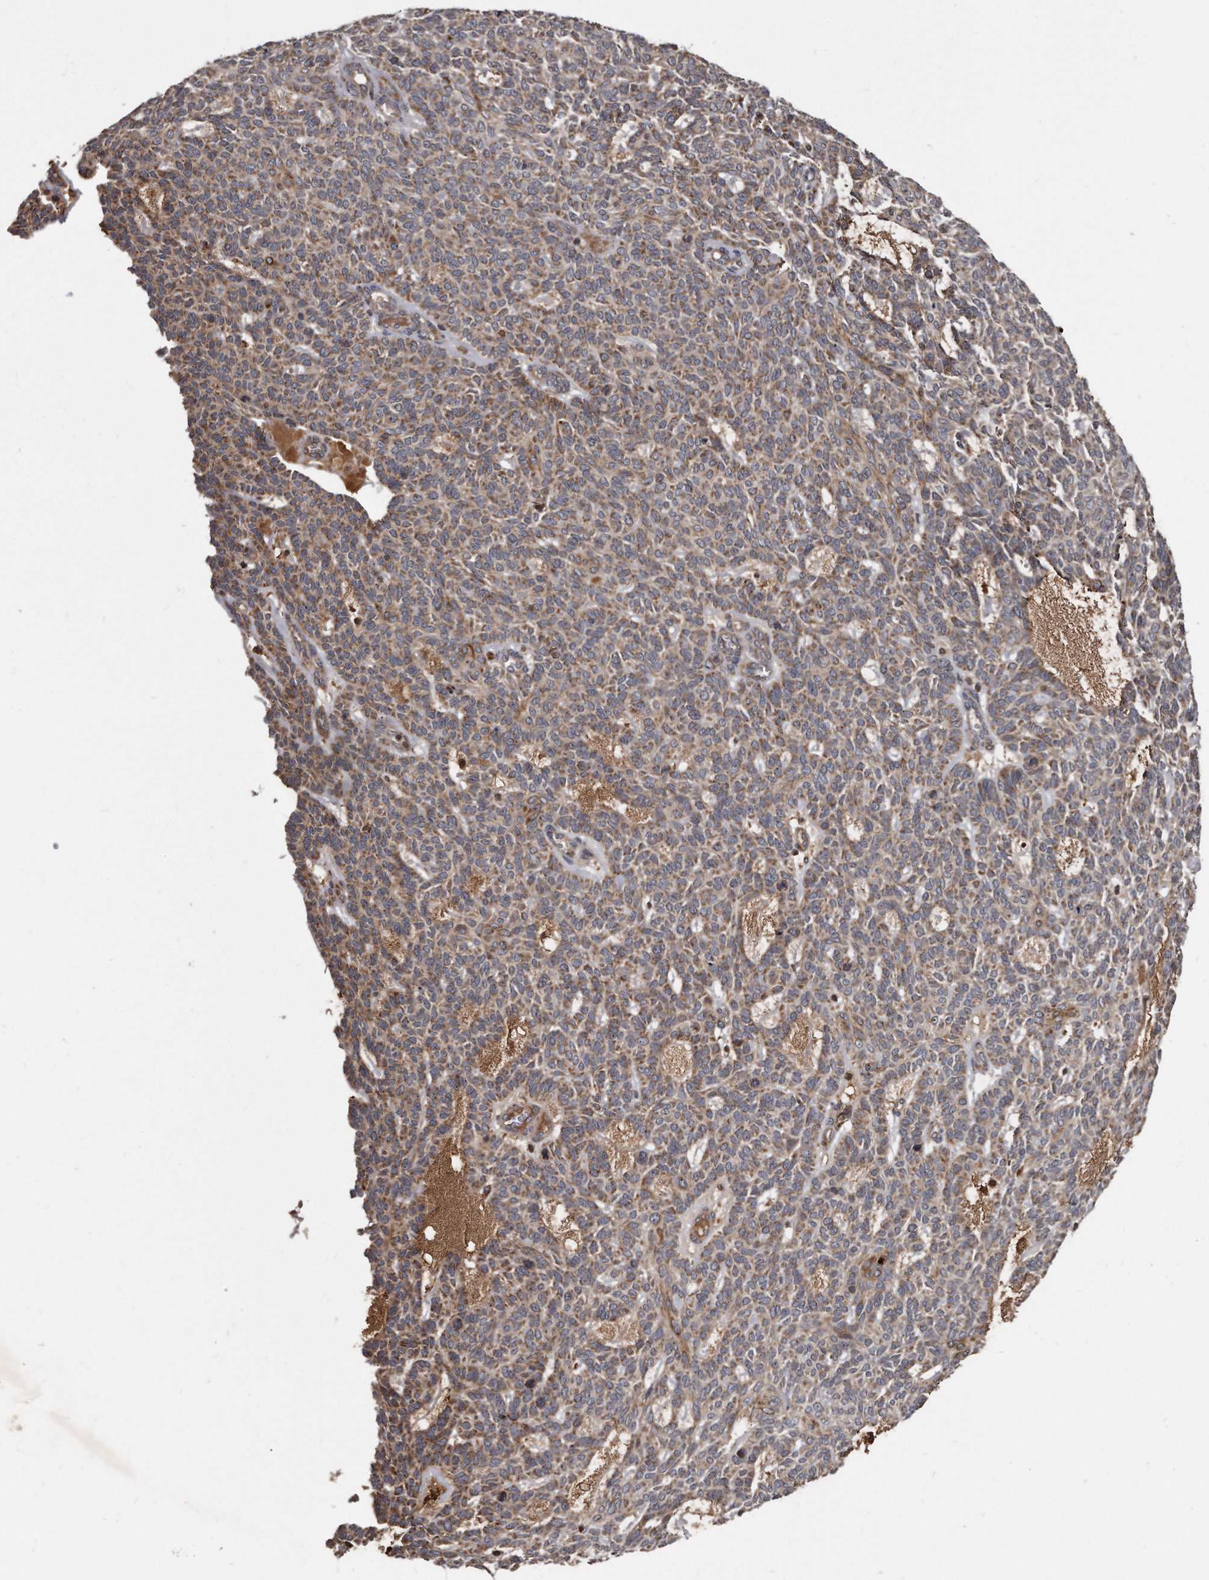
{"staining": {"intensity": "moderate", "quantity": ">75%", "location": "cytoplasmic/membranous"}, "tissue": "skin cancer", "cell_type": "Tumor cells", "image_type": "cancer", "snomed": [{"axis": "morphology", "description": "Squamous cell carcinoma, NOS"}, {"axis": "topography", "description": "Skin"}], "caption": "Moderate cytoplasmic/membranous protein staining is identified in approximately >75% of tumor cells in skin cancer (squamous cell carcinoma).", "gene": "FAM136A", "patient": {"sex": "female", "age": 90}}